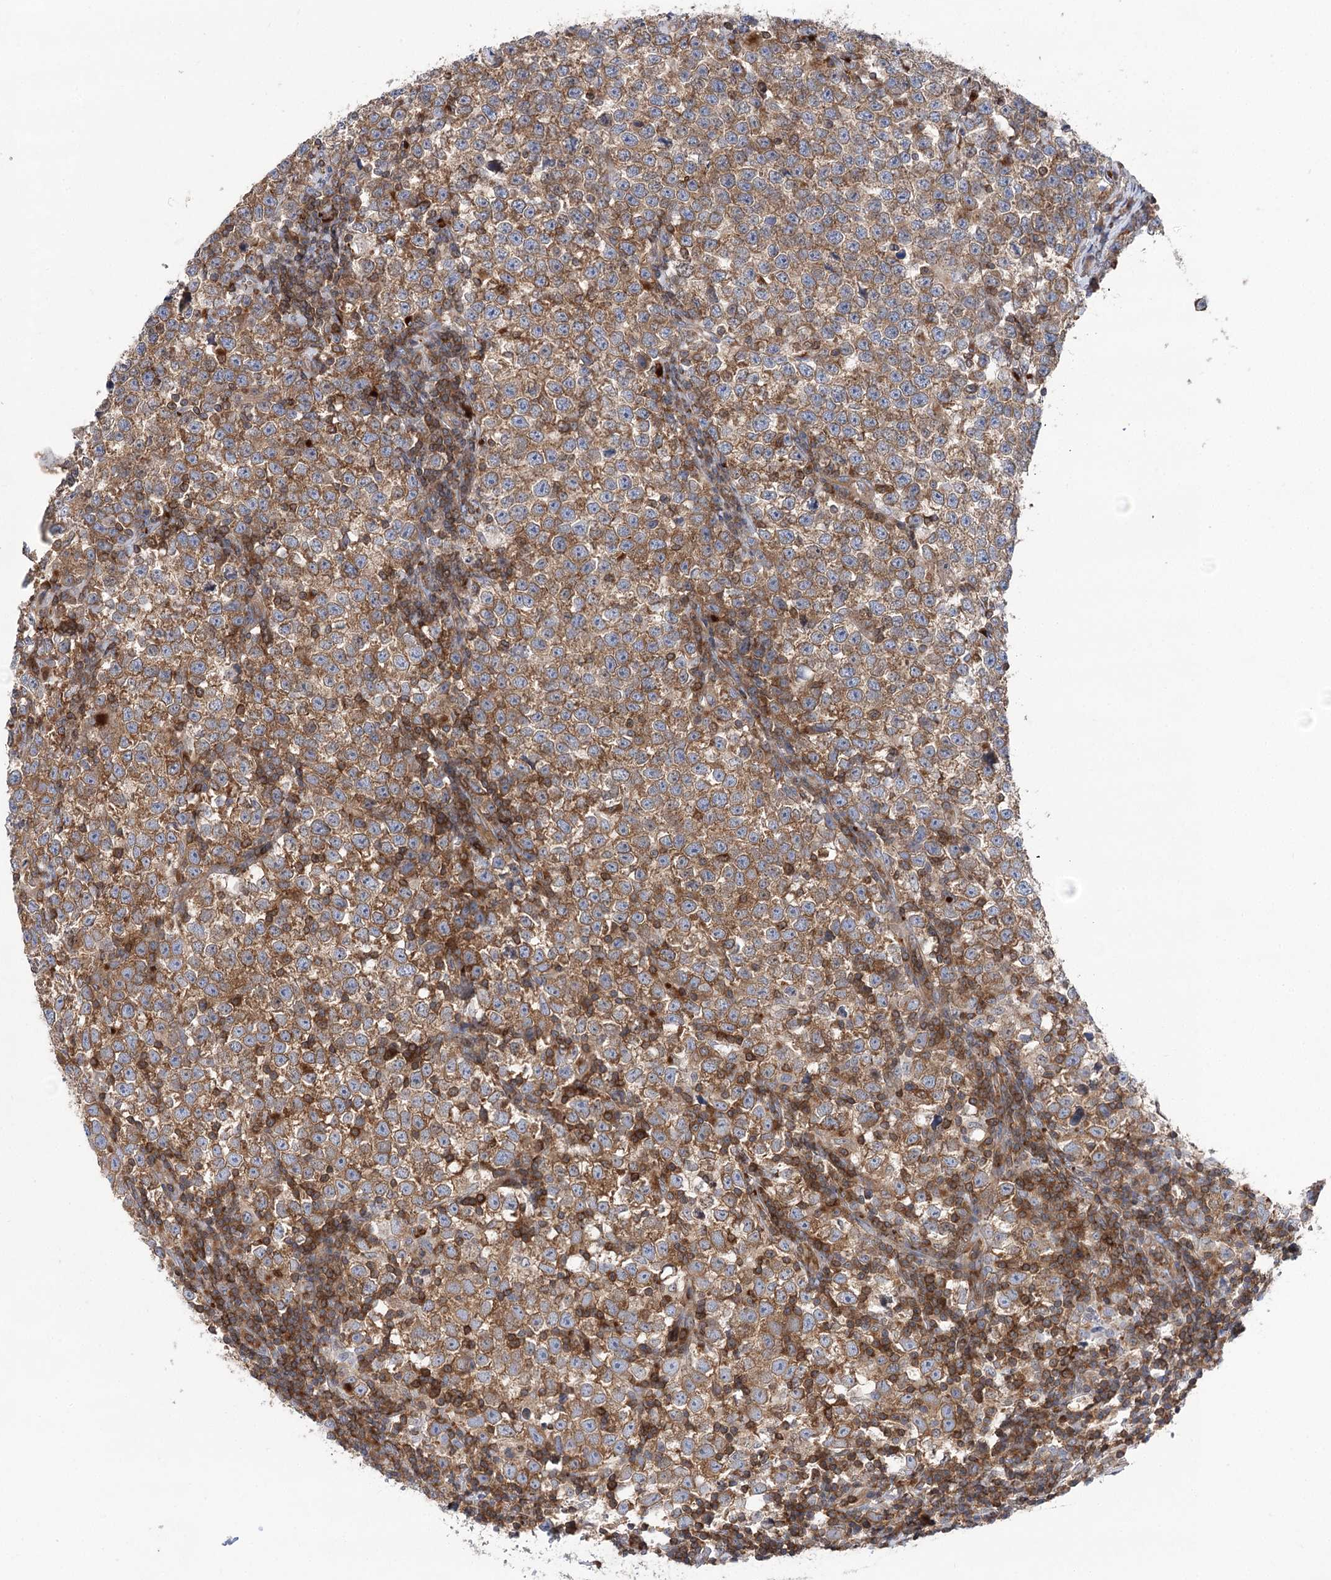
{"staining": {"intensity": "moderate", "quantity": ">75%", "location": "cytoplasmic/membranous"}, "tissue": "testis cancer", "cell_type": "Tumor cells", "image_type": "cancer", "snomed": [{"axis": "morphology", "description": "Normal tissue, NOS"}, {"axis": "morphology", "description": "Seminoma, NOS"}, {"axis": "topography", "description": "Testis"}], "caption": "DAB (3,3'-diaminobenzidine) immunohistochemical staining of human testis cancer (seminoma) reveals moderate cytoplasmic/membranous protein expression in approximately >75% of tumor cells.", "gene": "VPS37B", "patient": {"sex": "male", "age": 43}}